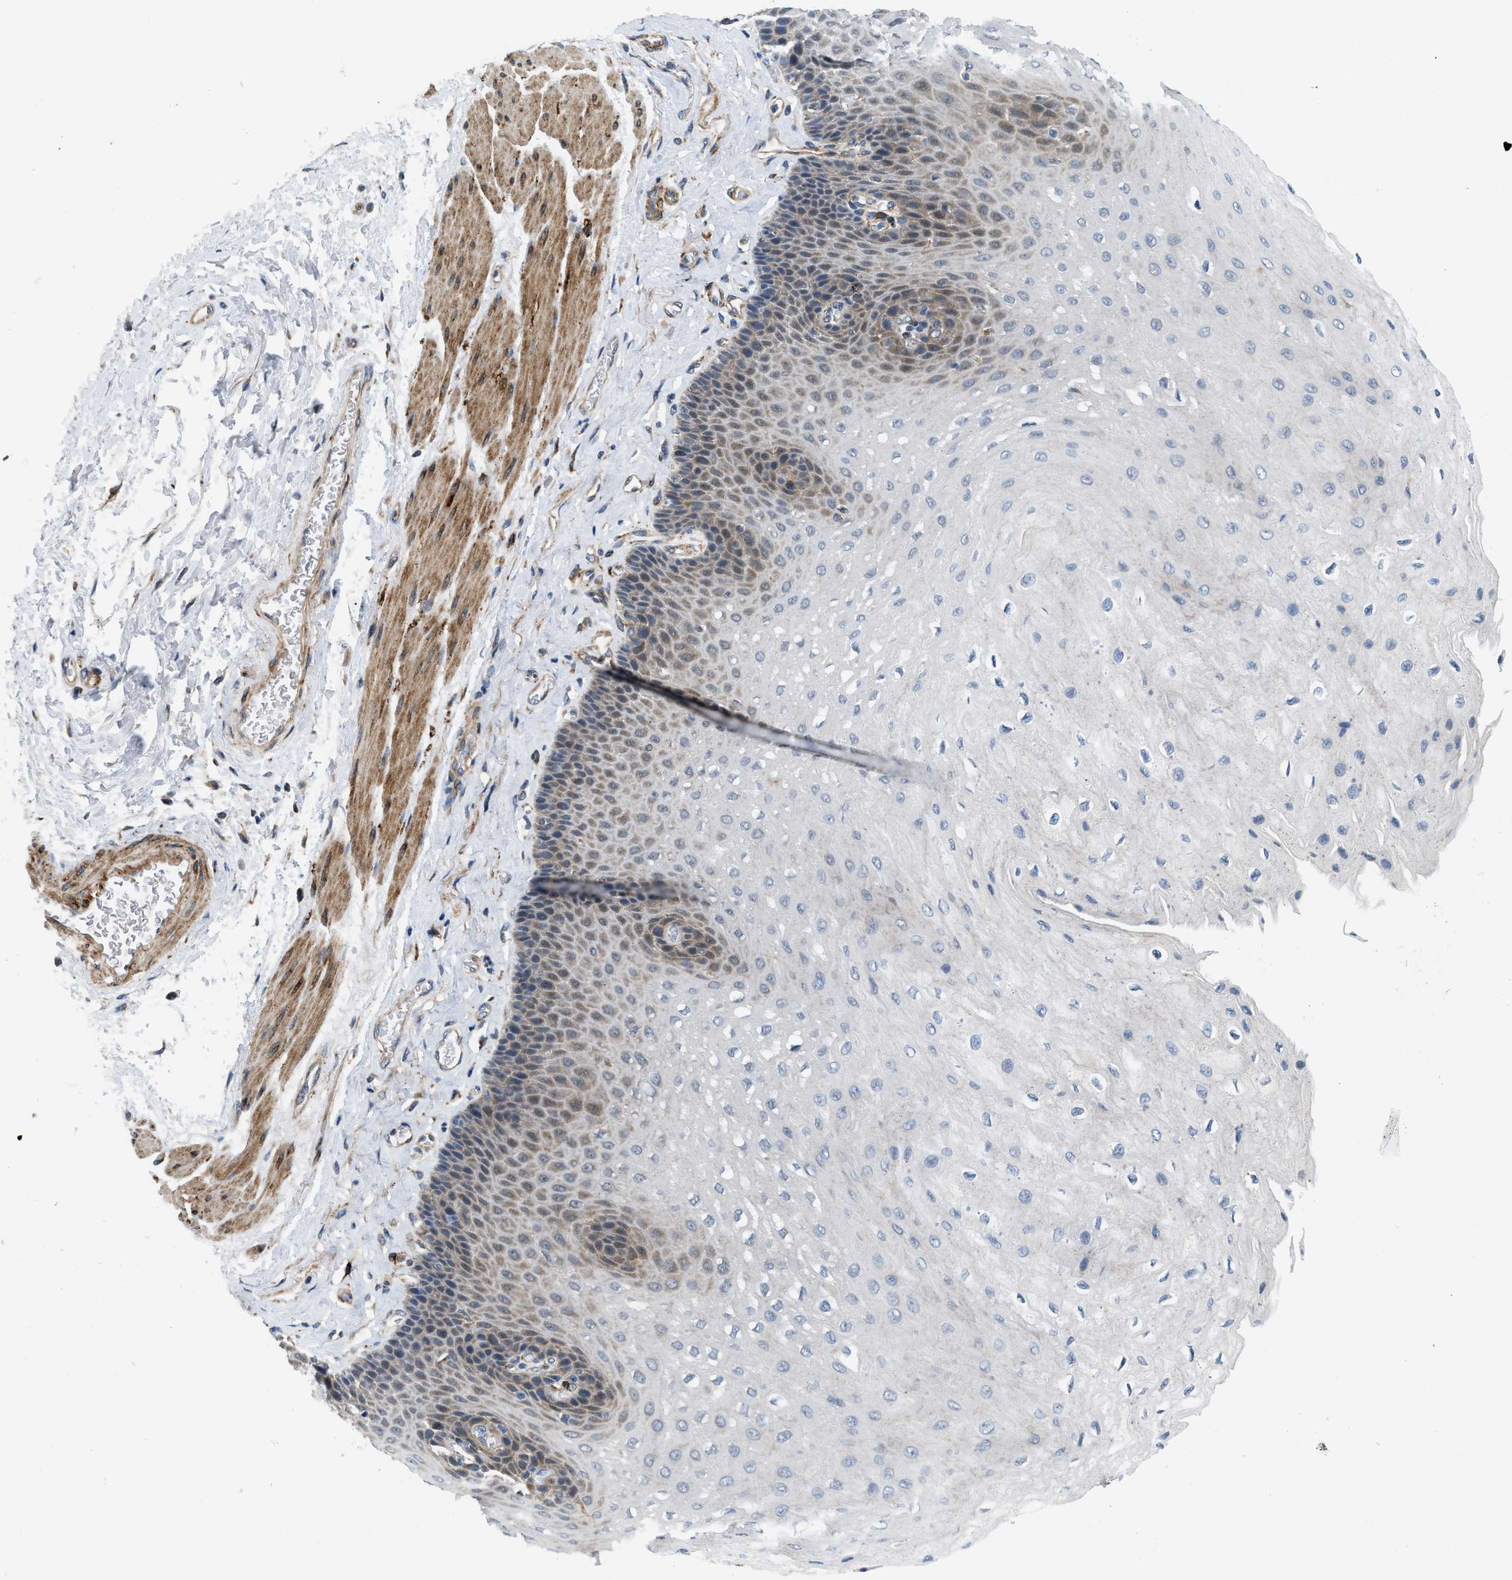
{"staining": {"intensity": "moderate", "quantity": "<25%", "location": "cytoplasmic/membranous"}, "tissue": "esophagus", "cell_type": "Squamous epithelial cells", "image_type": "normal", "snomed": [{"axis": "morphology", "description": "Normal tissue, NOS"}, {"axis": "topography", "description": "Esophagus"}], "caption": "This micrograph shows immunohistochemistry (IHC) staining of unremarkable esophagus, with low moderate cytoplasmic/membranous expression in approximately <25% of squamous epithelial cells.", "gene": "ZNF599", "patient": {"sex": "female", "age": 72}}